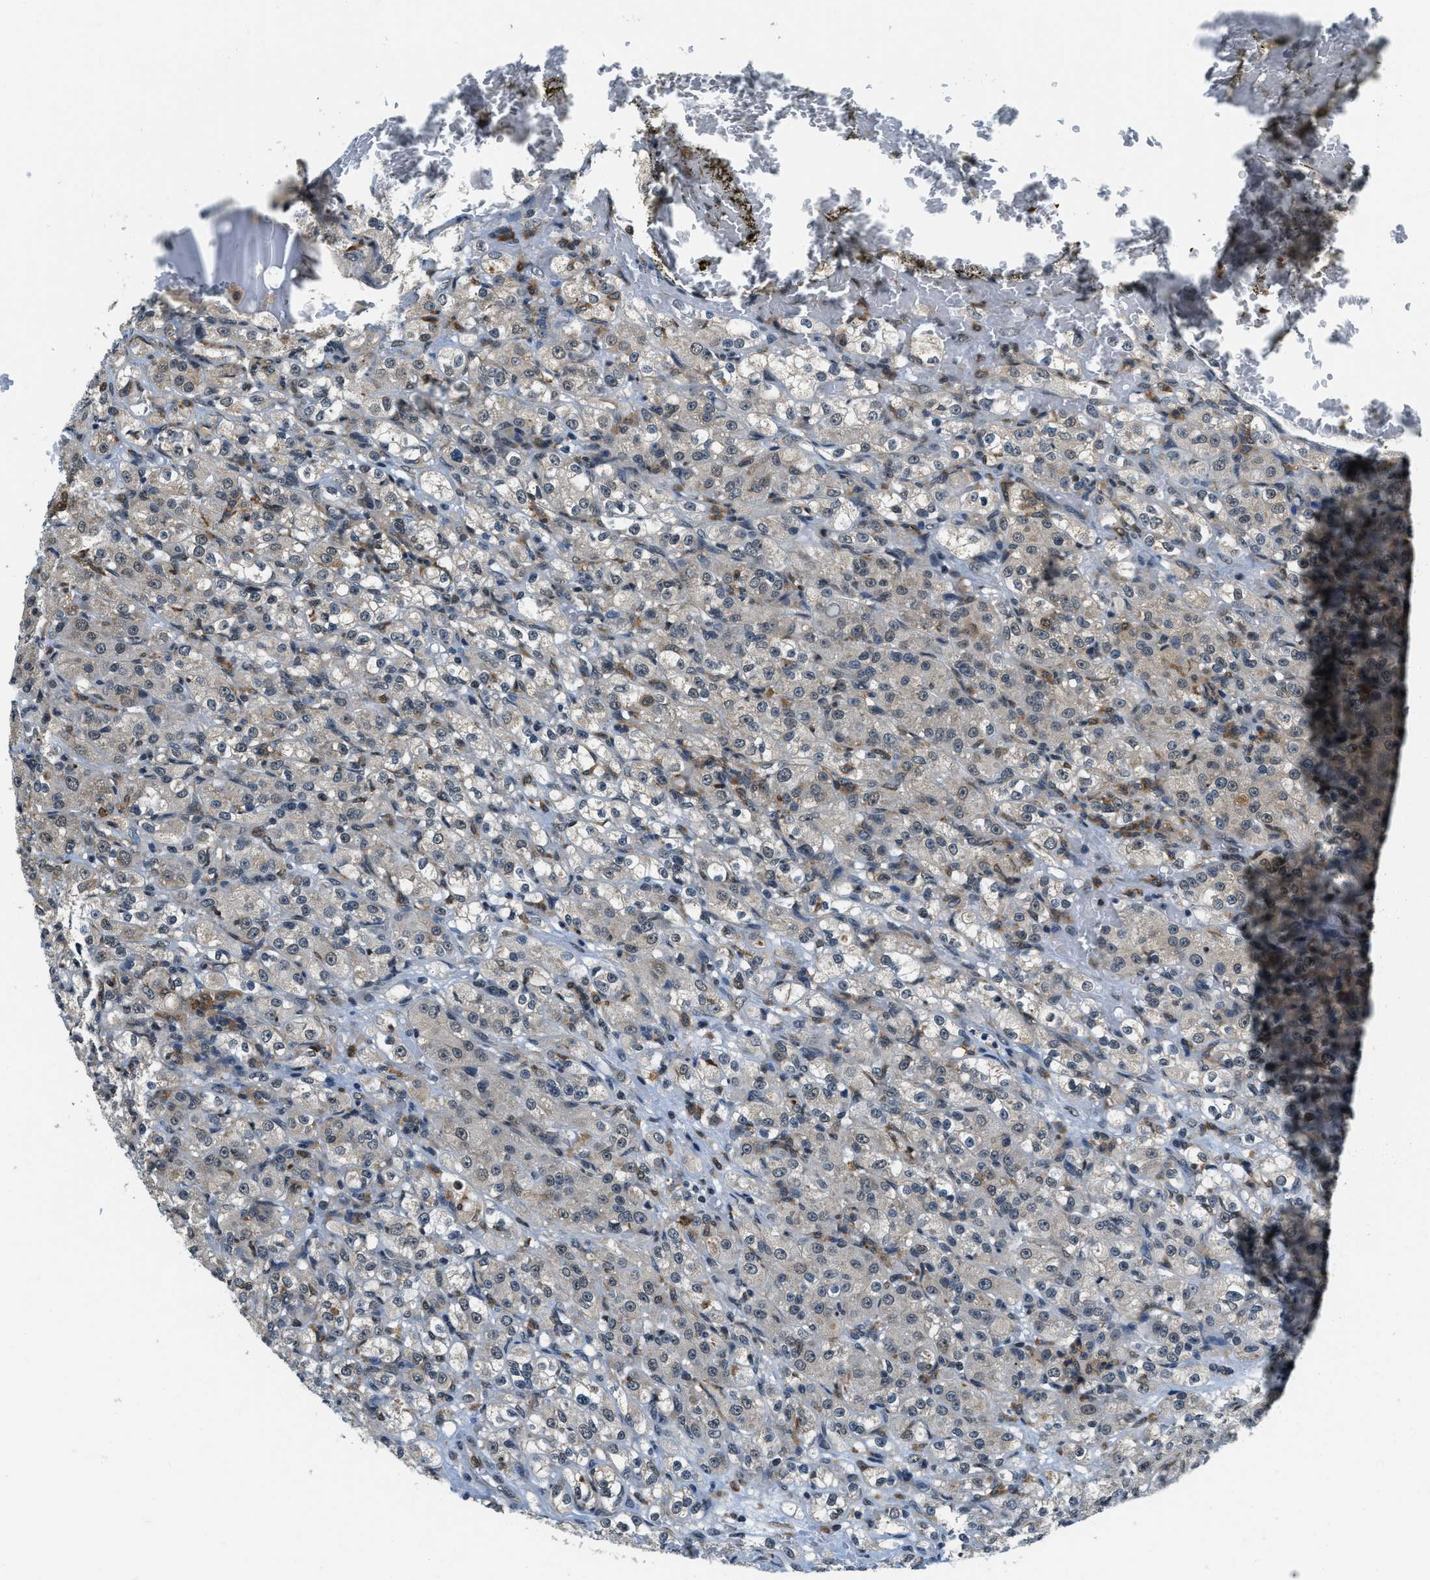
{"staining": {"intensity": "moderate", "quantity": "<25%", "location": "cytoplasmic/membranous"}, "tissue": "renal cancer", "cell_type": "Tumor cells", "image_type": "cancer", "snomed": [{"axis": "morphology", "description": "Normal tissue, NOS"}, {"axis": "morphology", "description": "Adenocarcinoma, NOS"}, {"axis": "topography", "description": "Kidney"}], "caption": "A micrograph of renal adenocarcinoma stained for a protein reveals moderate cytoplasmic/membranous brown staining in tumor cells.", "gene": "RAB11FIP1", "patient": {"sex": "male", "age": 61}}